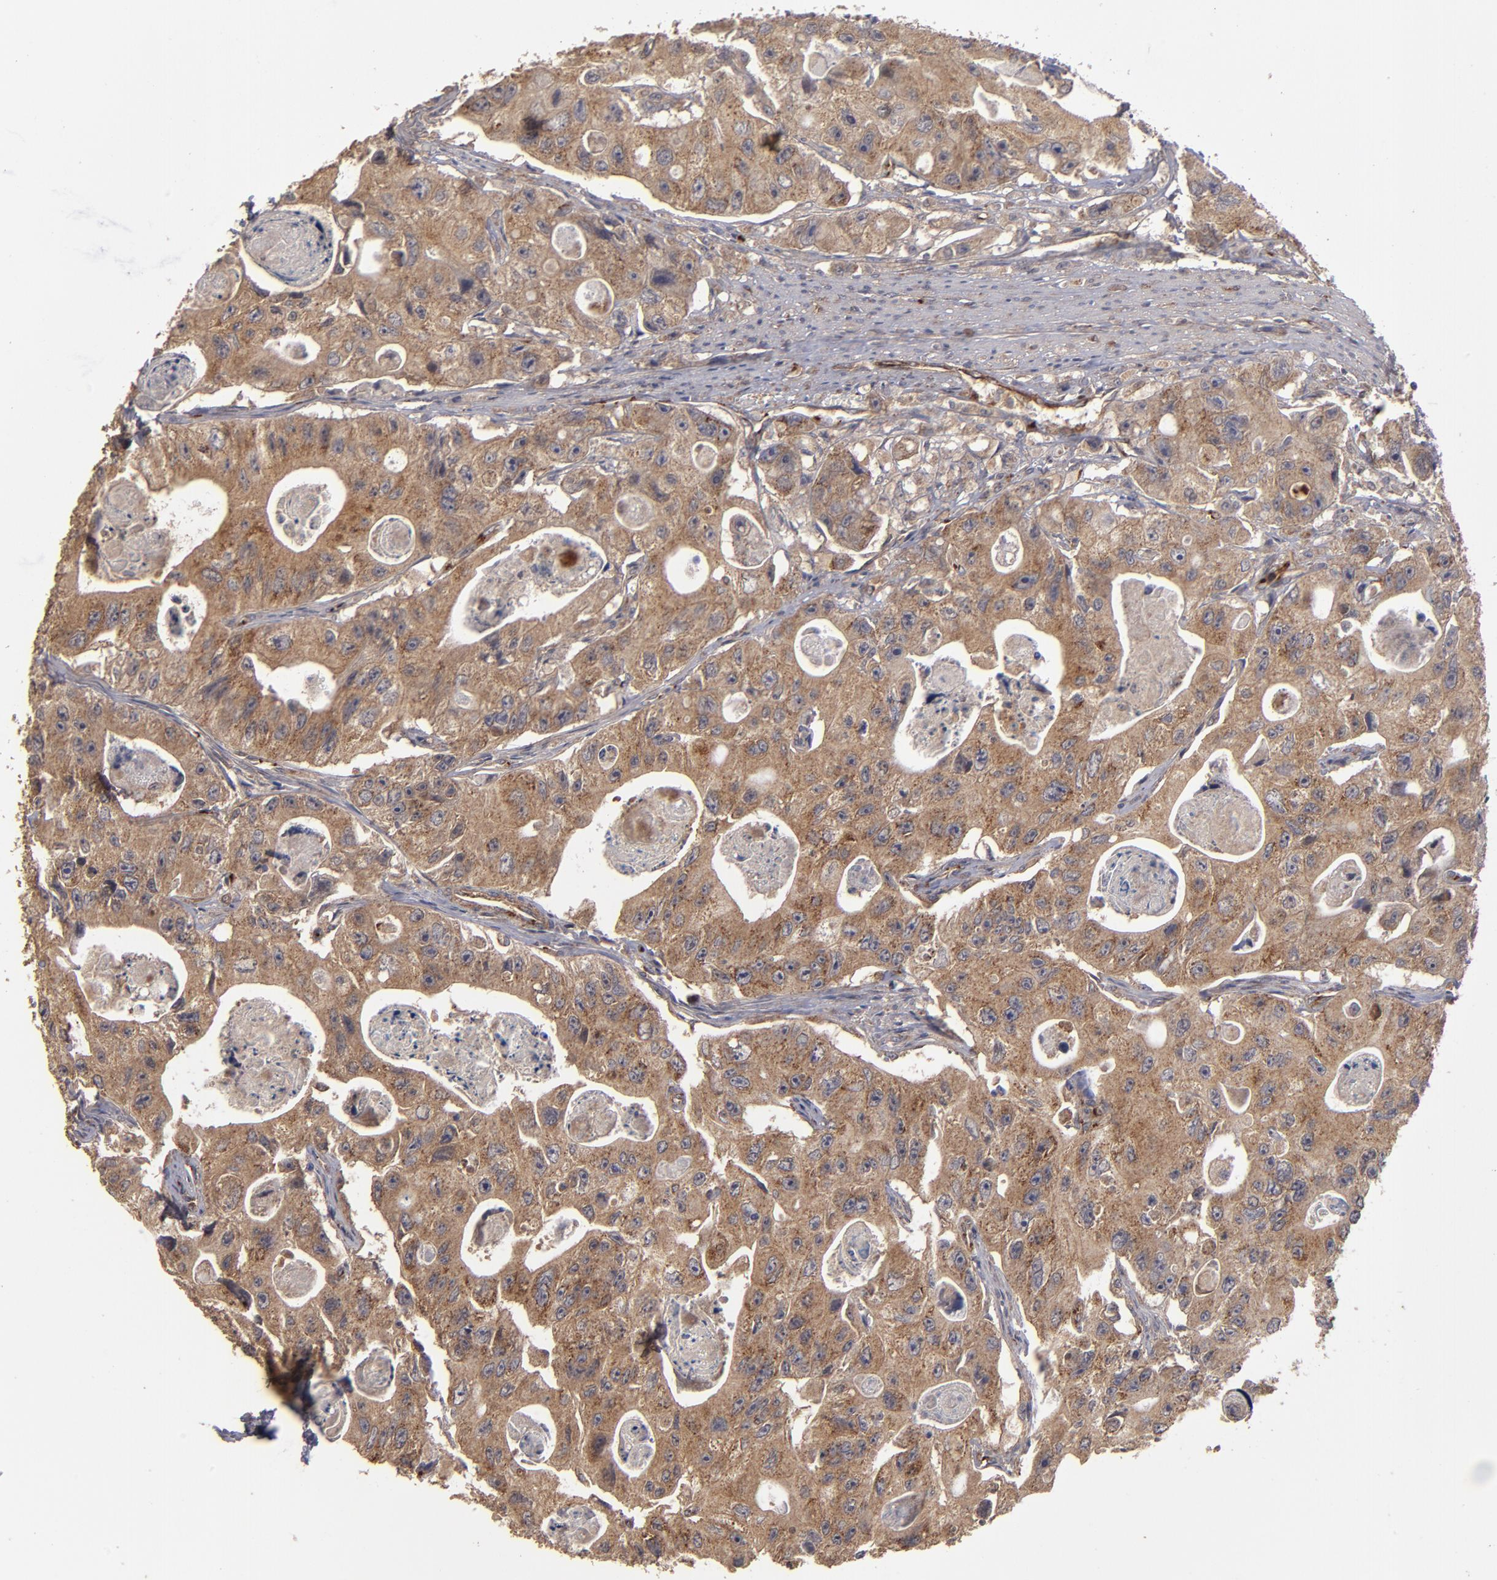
{"staining": {"intensity": "strong", "quantity": ">75%", "location": "cytoplasmic/membranous"}, "tissue": "colorectal cancer", "cell_type": "Tumor cells", "image_type": "cancer", "snomed": [{"axis": "morphology", "description": "Adenocarcinoma, NOS"}, {"axis": "topography", "description": "Colon"}], "caption": "Immunohistochemical staining of colorectal cancer (adenocarcinoma) demonstrates high levels of strong cytoplasmic/membranous staining in about >75% of tumor cells.", "gene": "DIPK2B", "patient": {"sex": "female", "age": 46}}